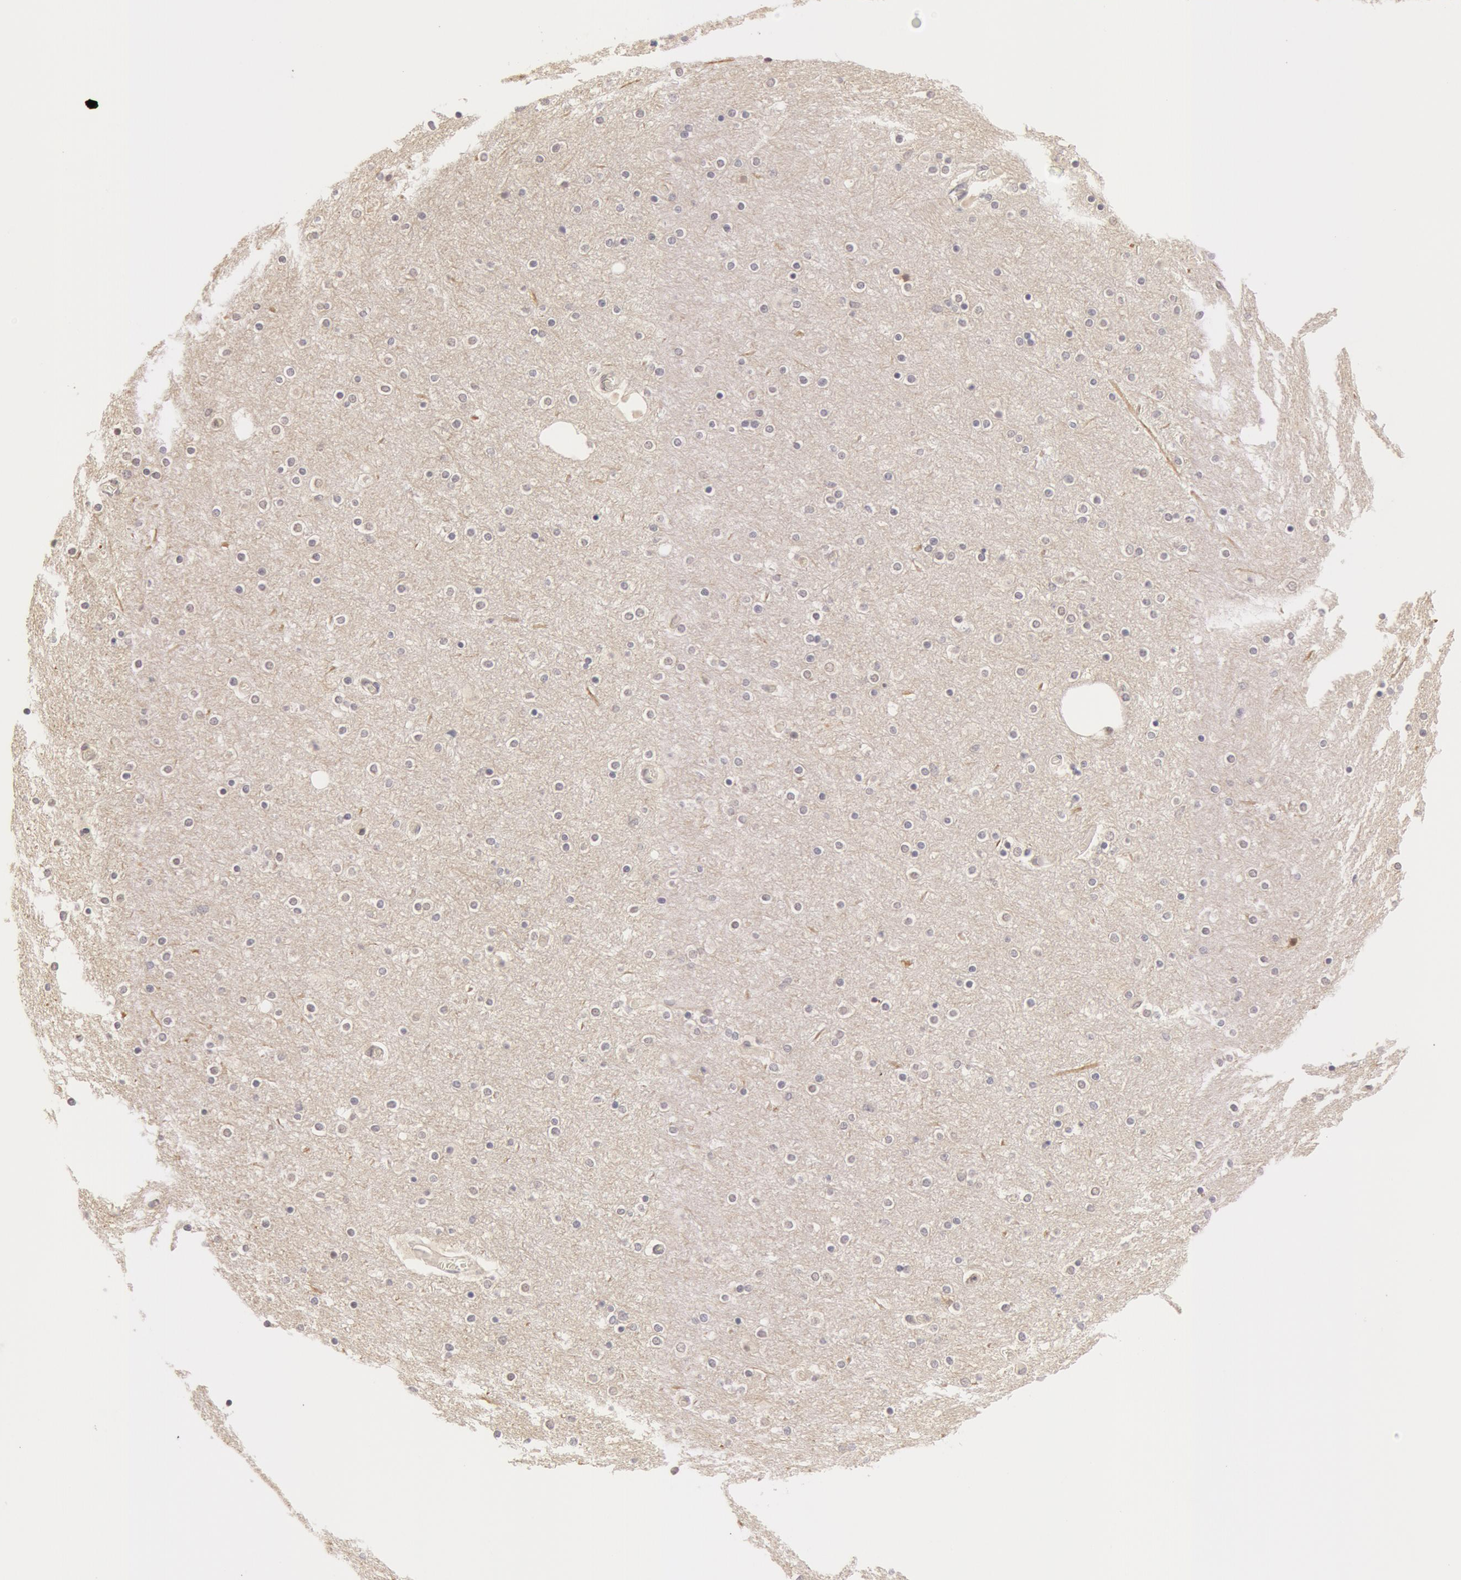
{"staining": {"intensity": "negative", "quantity": "none", "location": "none"}, "tissue": "cerebral cortex", "cell_type": "Endothelial cells", "image_type": "normal", "snomed": [{"axis": "morphology", "description": "Normal tissue, NOS"}, {"axis": "topography", "description": "Cerebral cortex"}], "caption": "DAB (3,3'-diaminobenzidine) immunohistochemical staining of unremarkable cerebral cortex reveals no significant expression in endothelial cells. Nuclei are stained in blue.", "gene": "ZNF597", "patient": {"sex": "female", "age": 54}}